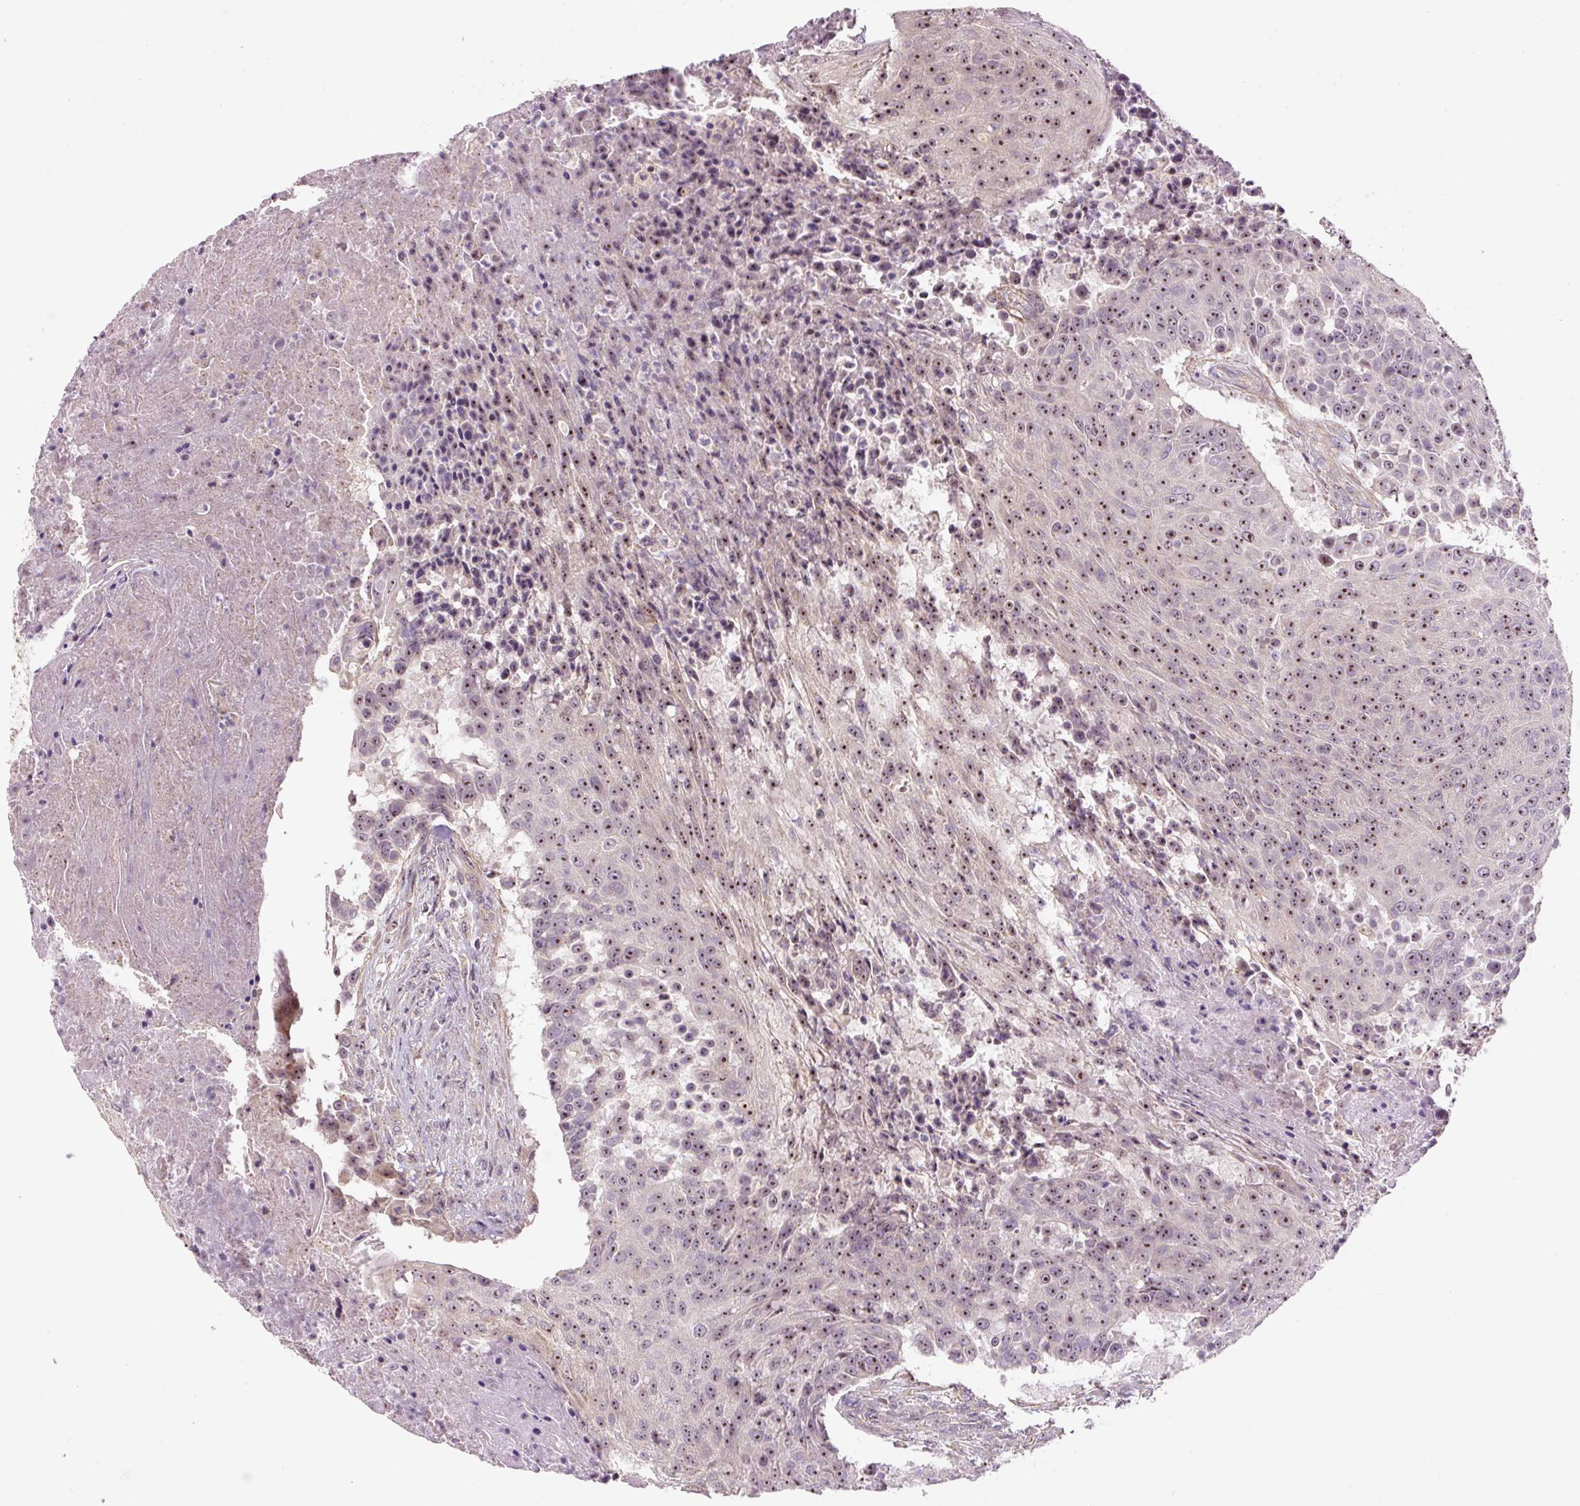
{"staining": {"intensity": "moderate", "quantity": ">75%", "location": "nuclear"}, "tissue": "urothelial cancer", "cell_type": "Tumor cells", "image_type": "cancer", "snomed": [{"axis": "morphology", "description": "Urothelial carcinoma, High grade"}, {"axis": "topography", "description": "Urinary bladder"}], "caption": "Protein staining of urothelial carcinoma (high-grade) tissue demonstrates moderate nuclear positivity in approximately >75% of tumor cells.", "gene": "TMEM151B", "patient": {"sex": "female", "age": 63}}